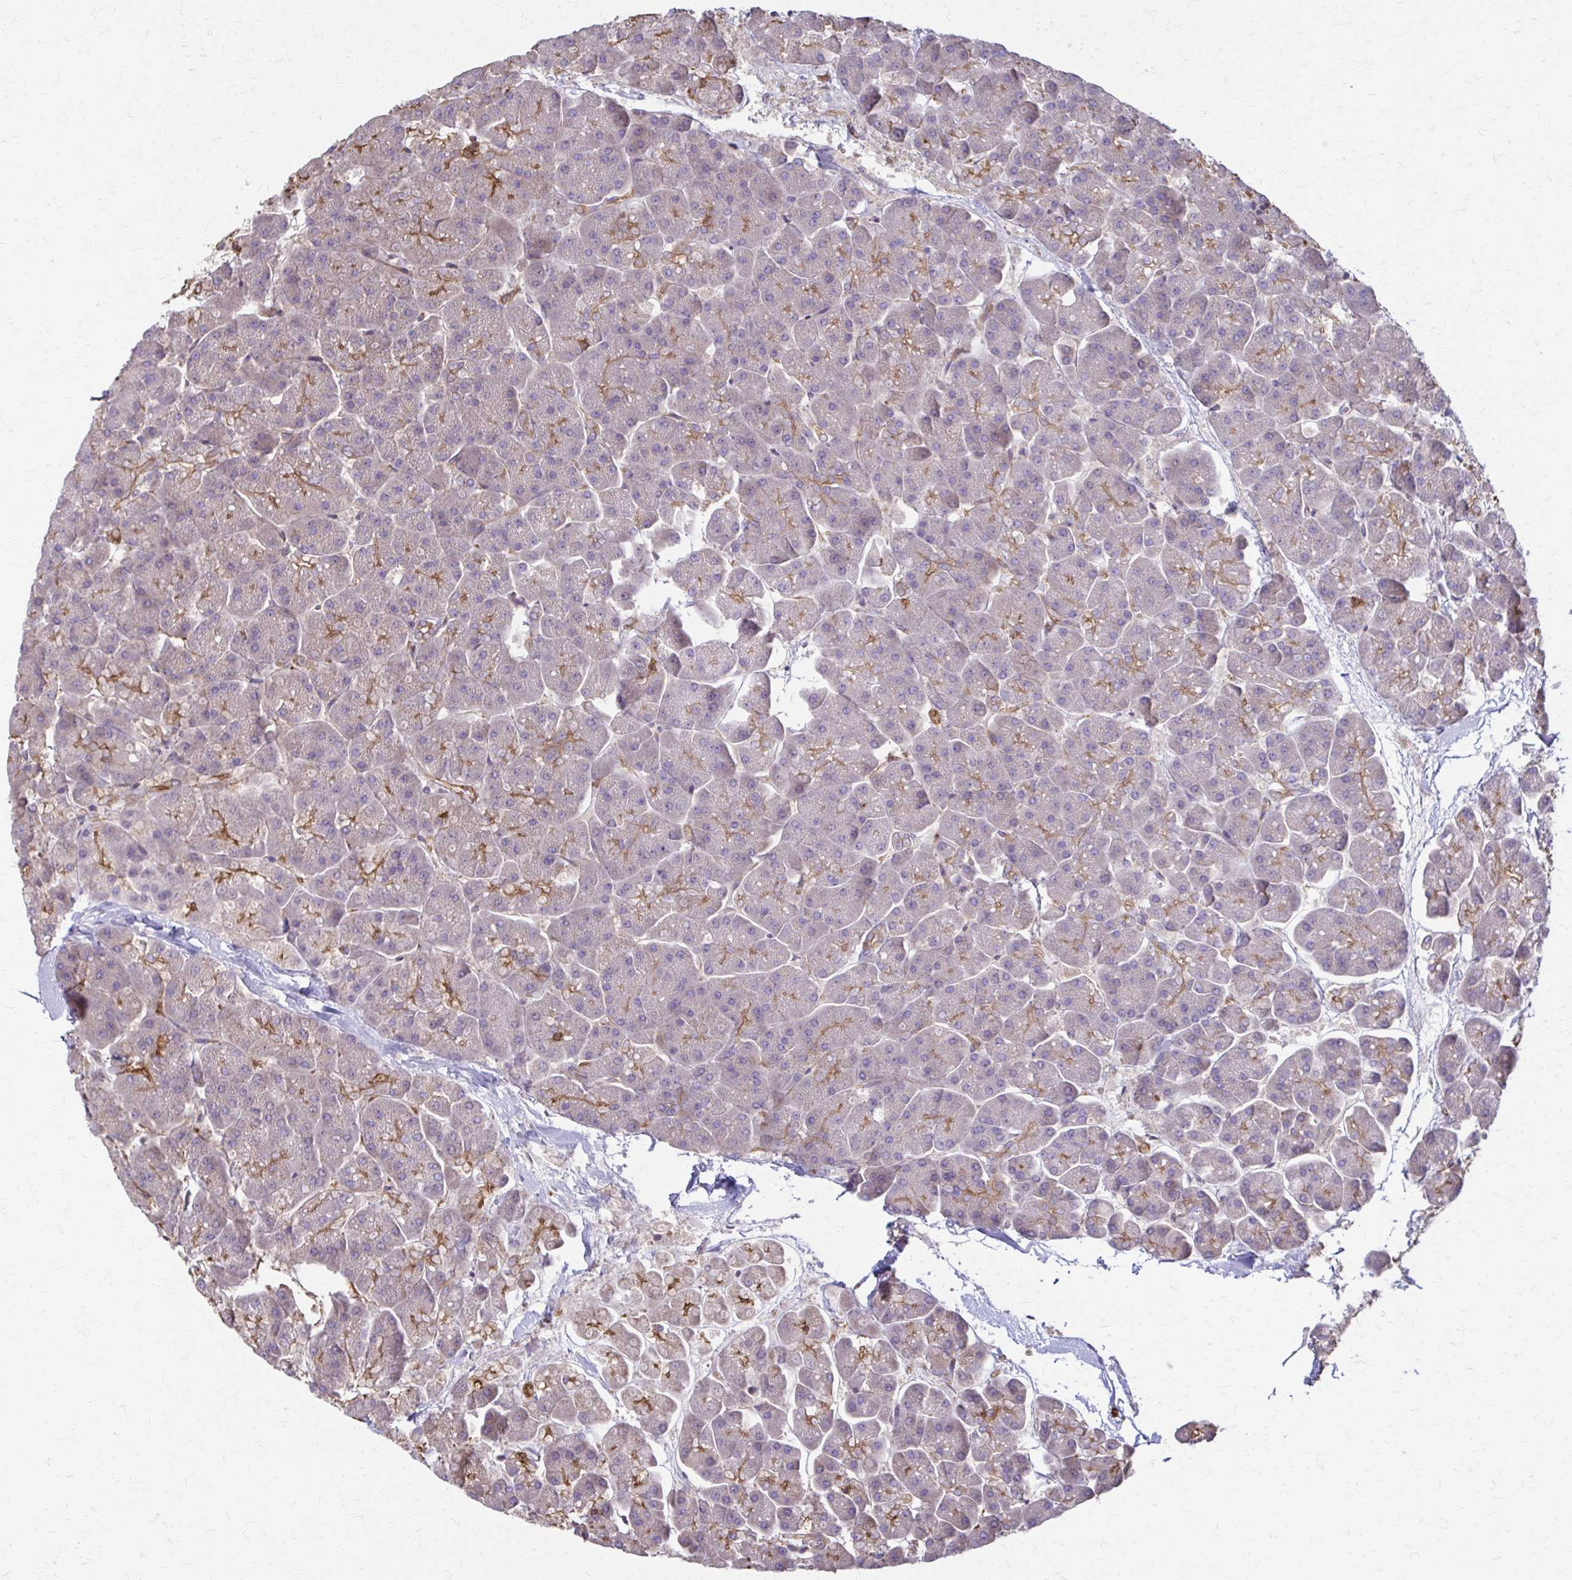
{"staining": {"intensity": "moderate", "quantity": "<25%", "location": "cytoplasmic/membranous"}, "tissue": "pancreas", "cell_type": "Exocrine glandular cells", "image_type": "normal", "snomed": [{"axis": "morphology", "description": "Normal tissue, NOS"}, {"axis": "topography", "description": "Pancreas"}, {"axis": "topography", "description": "Peripheral nerve tissue"}], "caption": "A micrograph showing moderate cytoplasmic/membranous positivity in approximately <25% of exocrine glandular cells in benign pancreas, as visualized by brown immunohistochemical staining.", "gene": "DSP", "patient": {"sex": "male", "age": 54}}